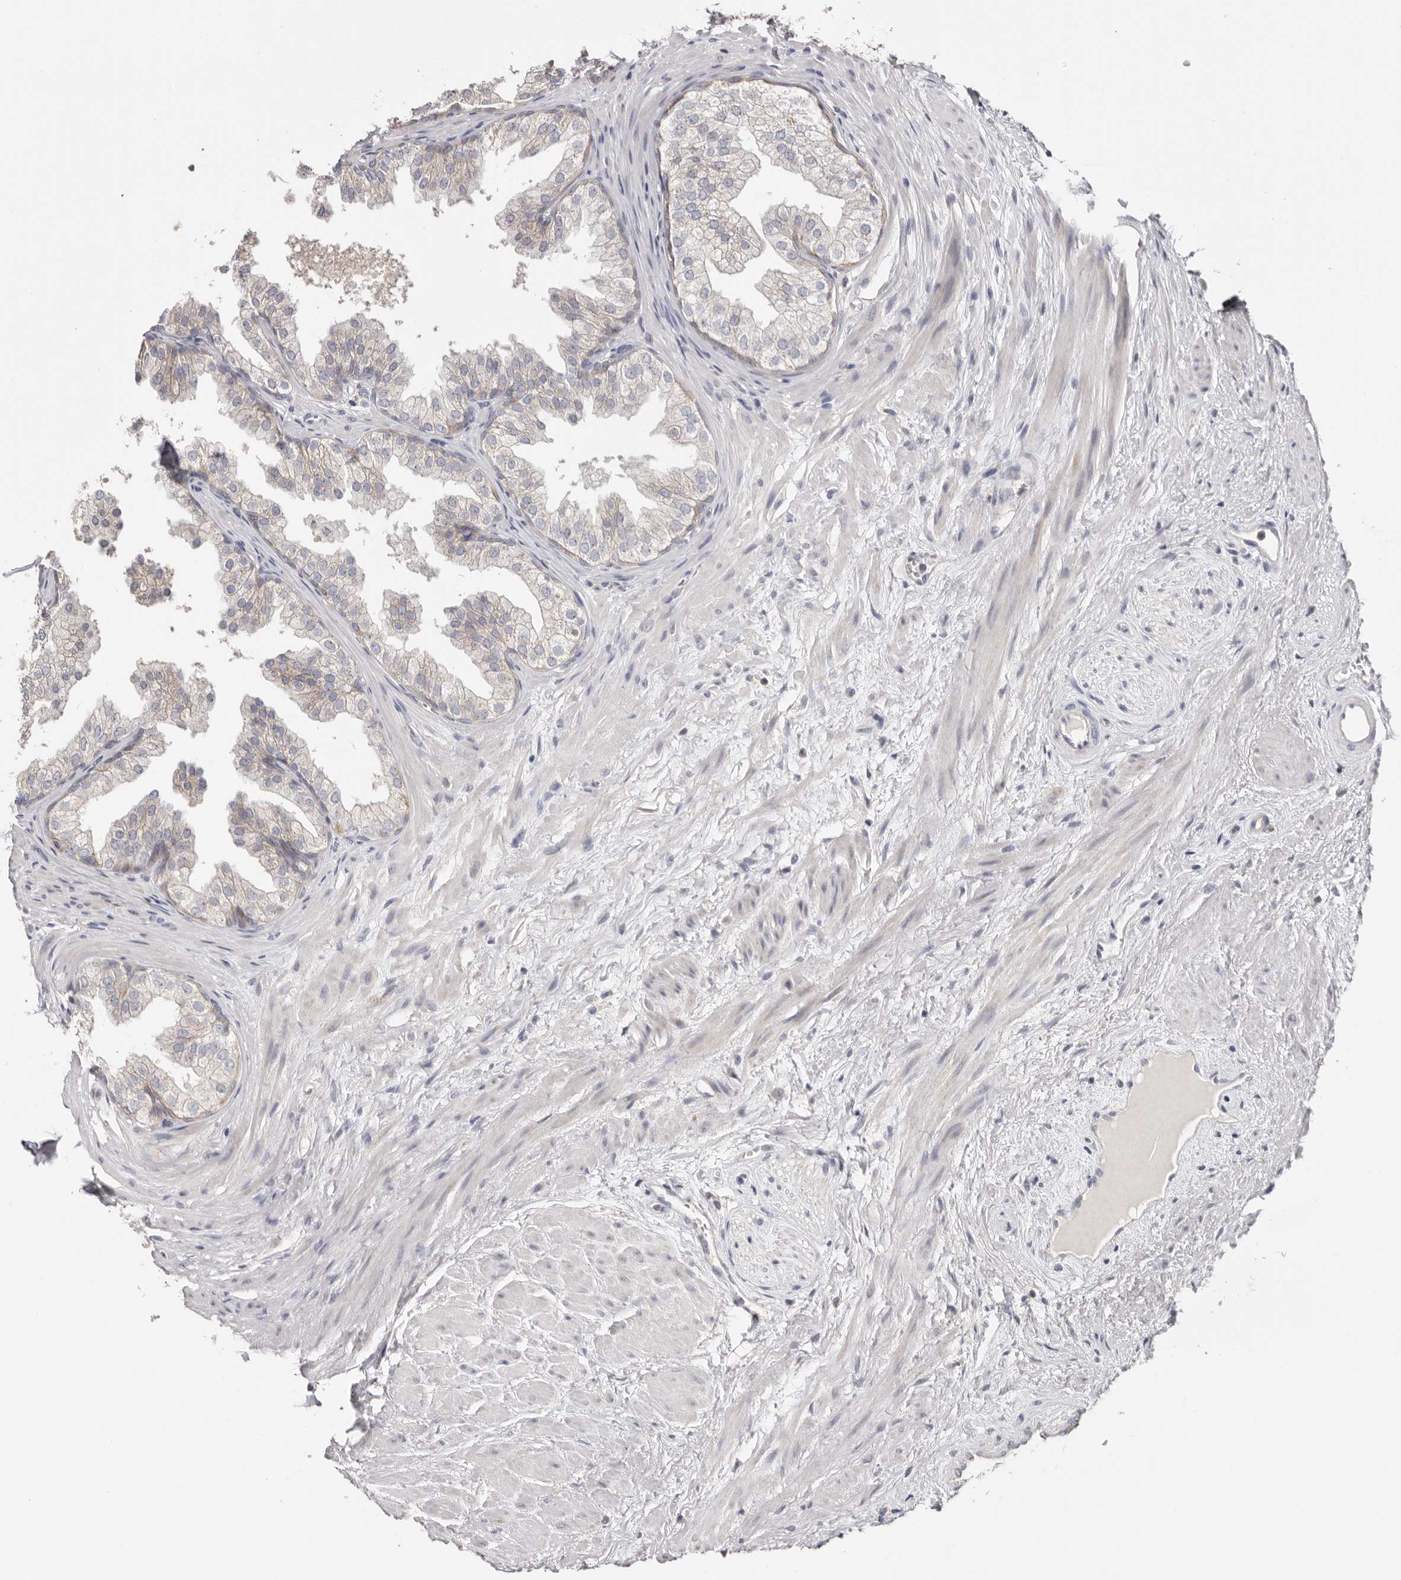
{"staining": {"intensity": "weak", "quantity": "25%-75%", "location": "cytoplasmic/membranous"}, "tissue": "prostate", "cell_type": "Glandular cells", "image_type": "normal", "snomed": [{"axis": "morphology", "description": "Normal tissue, NOS"}, {"axis": "topography", "description": "Prostate"}], "caption": "Protein staining by IHC shows weak cytoplasmic/membranous expression in about 25%-75% of glandular cells in normal prostate.", "gene": "S100A14", "patient": {"sex": "male", "age": 48}}